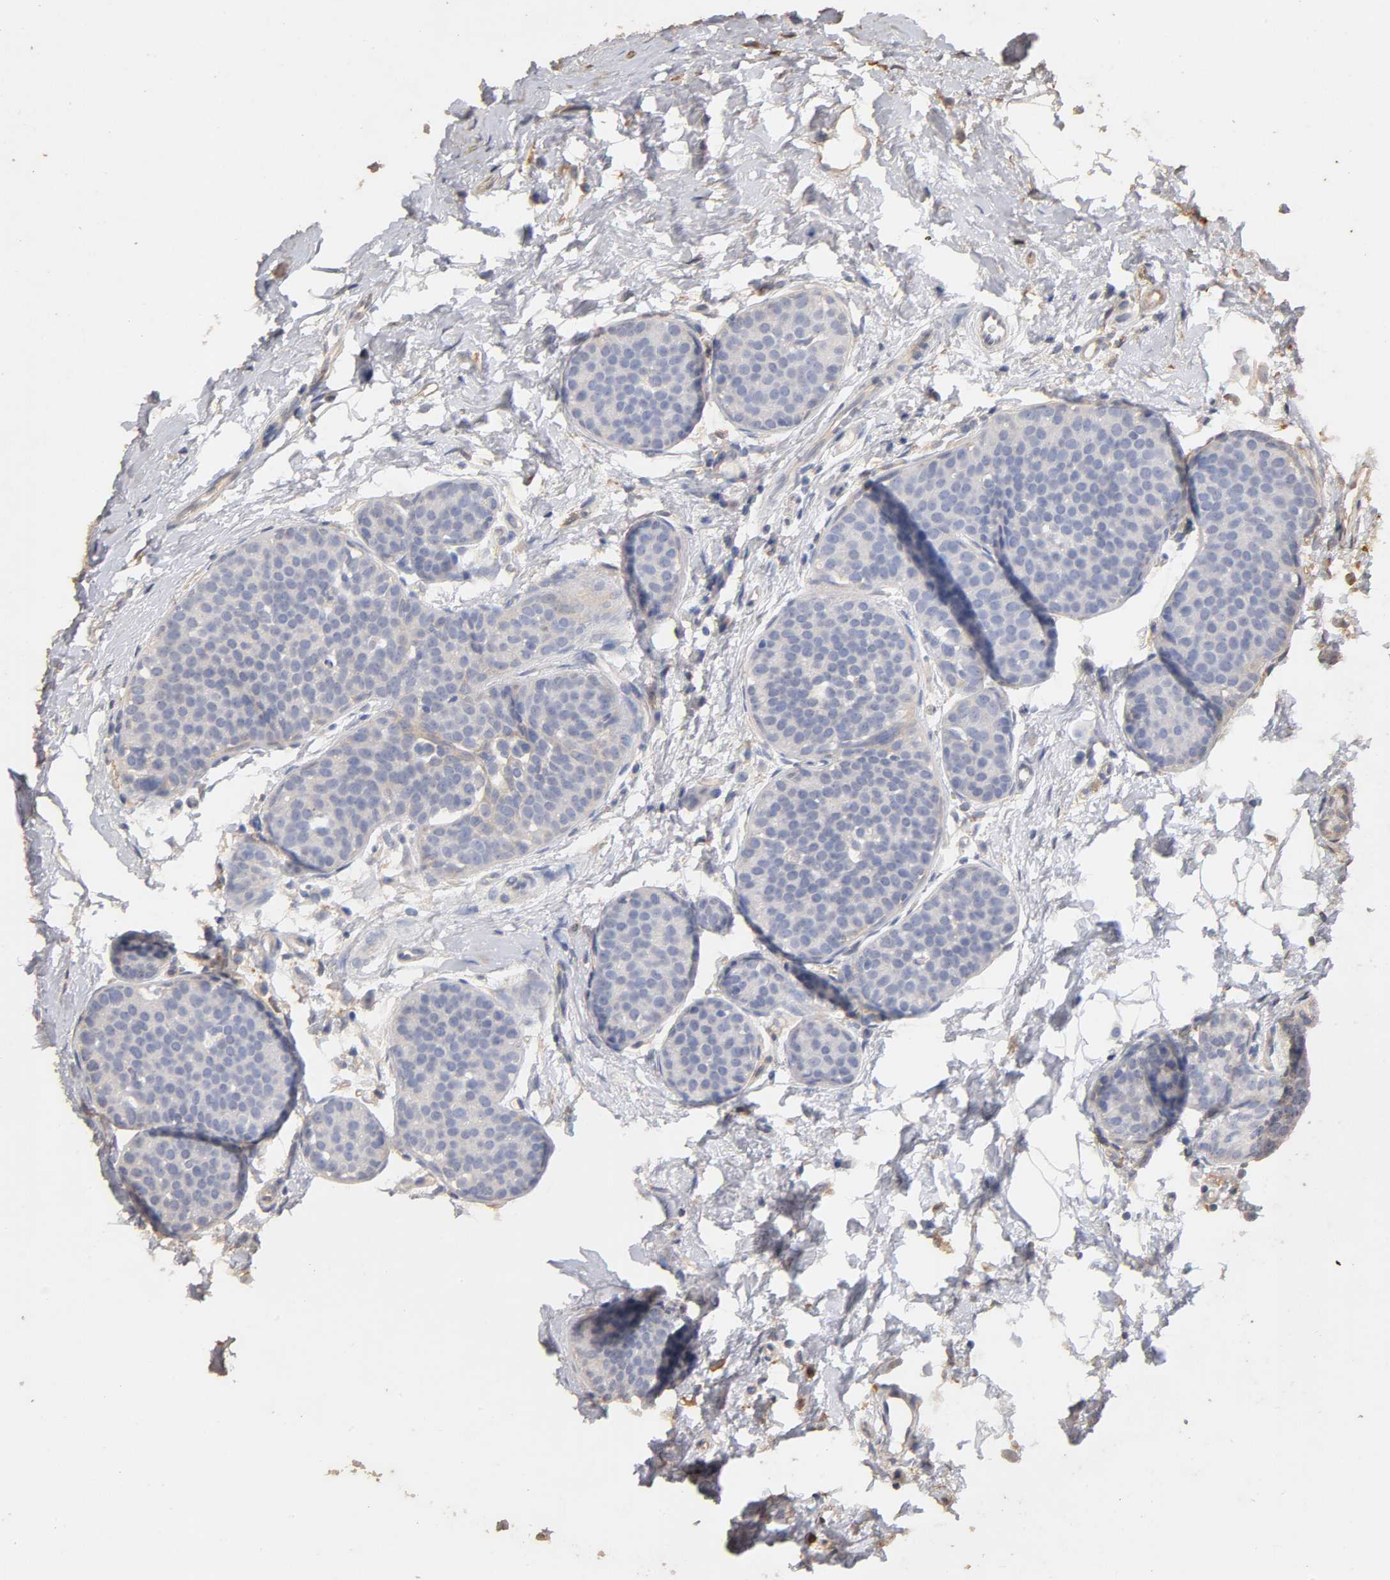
{"staining": {"intensity": "weak", "quantity": "<25%", "location": "cytoplasmic/membranous"}, "tissue": "breast cancer", "cell_type": "Tumor cells", "image_type": "cancer", "snomed": [{"axis": "morphology", "description": "Lobular carcinoma, in situ"}, {"axis": "morphology", "description": "Lobular carcinoma"}, {"axis": "topography", "description": "Breast"}], "caption": "Lobular carcinoma in situ (breast) stained for a protein using immunohistochemistry (IHC) exhibits no positivity tumor cells.", "gene": "VSIG4", "patient": {"sex": "female", "age": 41}}